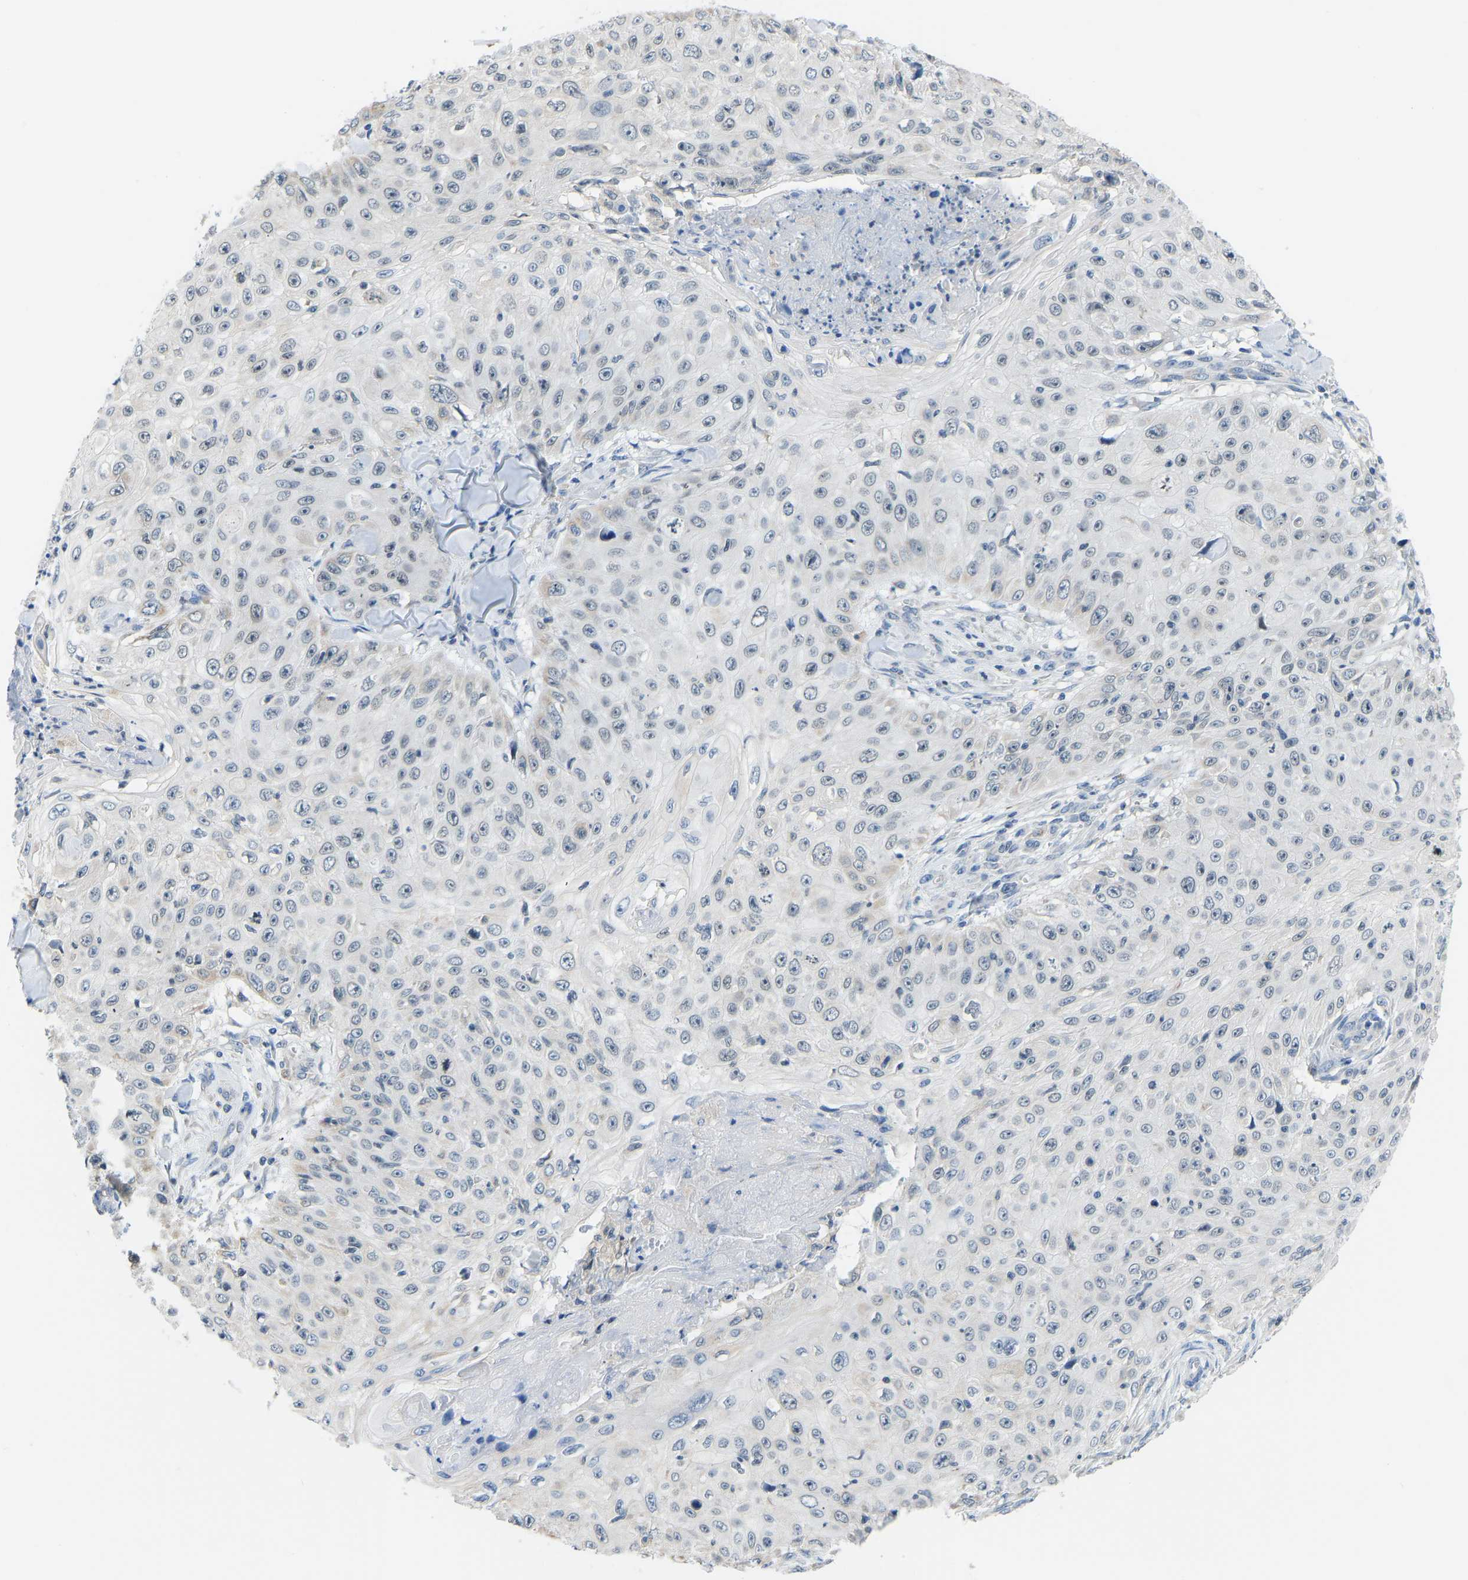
{"staining": {"intensity": "negative", "quantity": "none", "location": "none"}, "tissue": "skin cancer", "cell_type": "Tumor cells", "image_type": "cancer", "snomed": [{"axis": "morphology", "description": "Squamous cell carcinoma, NOS"}, {"axis": "topography", "description": "Skin"}], "caption": "A high-resolution photomicrograph shows immunohistochemistry staining of squamous cell carcinoma (skin), which demonstrates no significant expression in tumor cells.", "gene": "VRK1", "patient": {"sex": "male", "age": 86}}